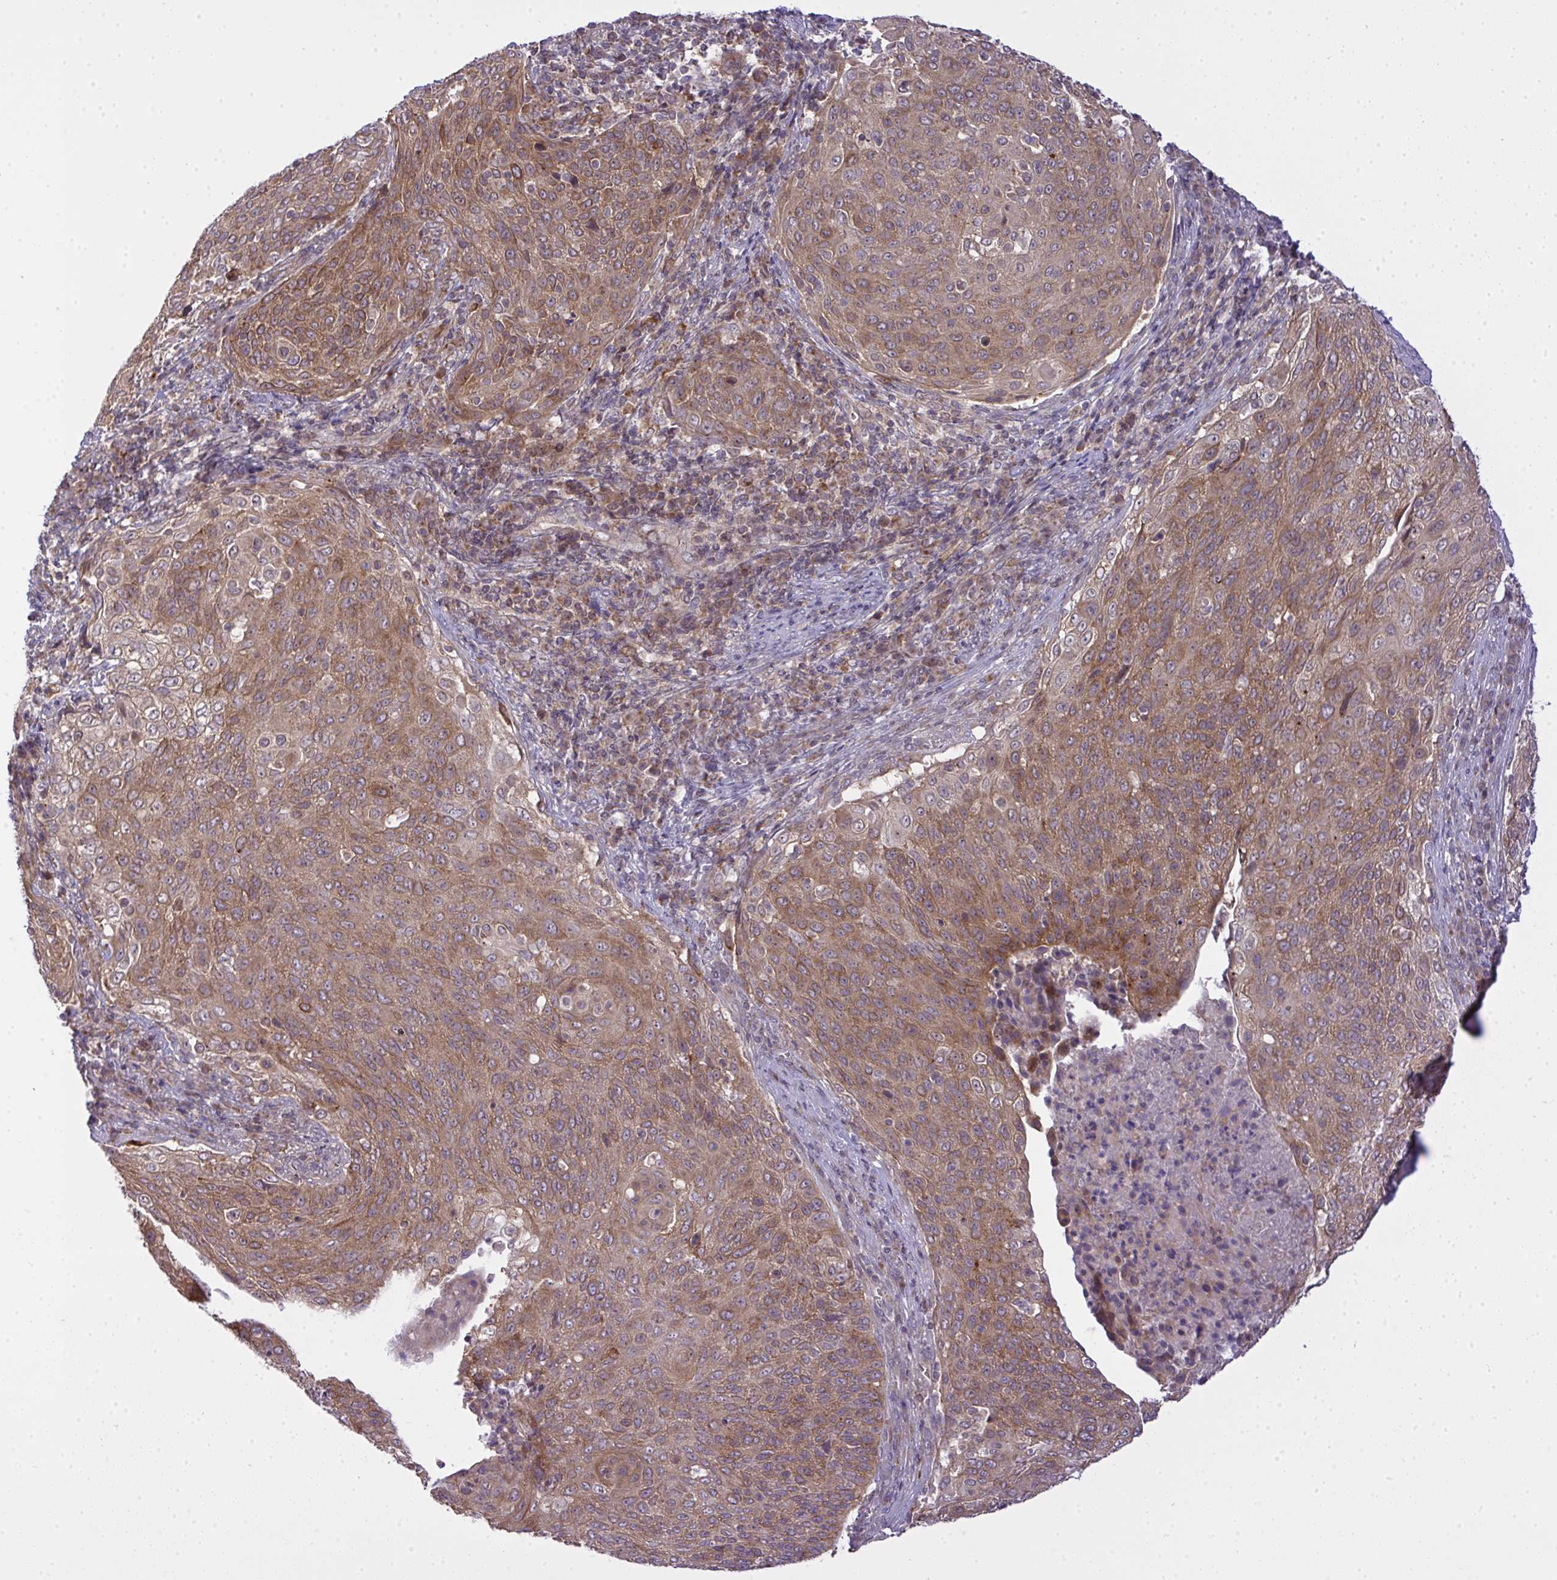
{"staining": {"intensity": "weak", "quantity": ">75%", "location": "cytoplasmic/membranous"}, "tissue": "cervical cancer", "cell_type": "Tumor cells", "image_type": "cancer", "snomed": [{"axis": "morphology", "description": "Squamous cell carcinoma, NOS"}, {"axis": "topography", "description": "Cervix"}], "caption": "High-power microscopy captured an immunohistochemistry (IHC) micrograph of cervical cancer (squamous cell carcinoma), revealing weak cytoplasmic/membranous expression in approximately >75% of tumor cells.", "gene": "SLC9A6", "patient": {"sex": "female", "age": 31}}